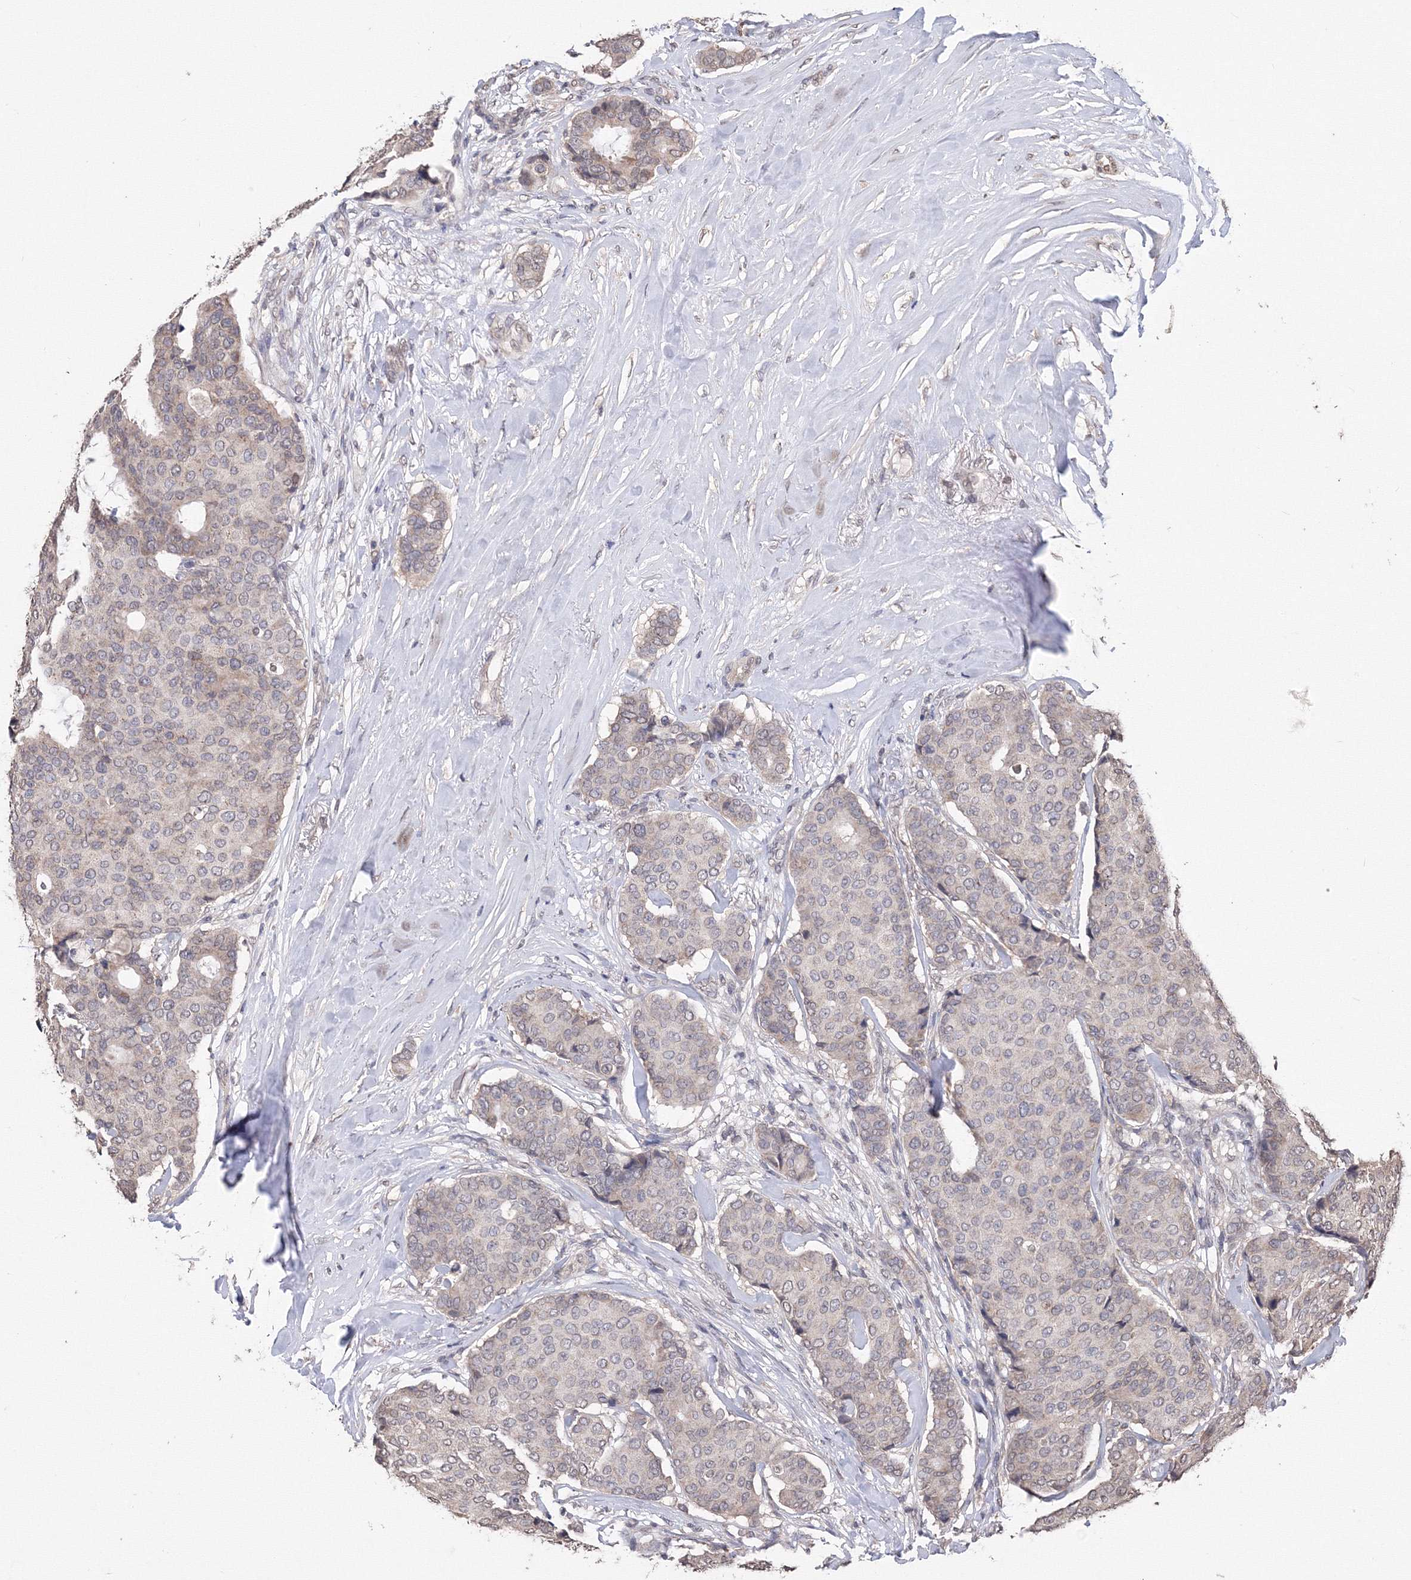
{"staining": {"intensity": "weak", "quantity": "<25%", "location": "cytoplasmic/membranous"}, "tissue": "breast cancer", "cell_type": "Tumor cells", "image_type": "cancer", "snomed": [{"axis": "morphology", "description": "Duct carcinoma"}, {"axis": "topography", "description": "Breast"}], "caption": "Human breast cancer stained for a protein using IHC reveals no positivity in tumor cells.", "gene": "GPN1", "patient": {"sex": "female", "age": 75}}